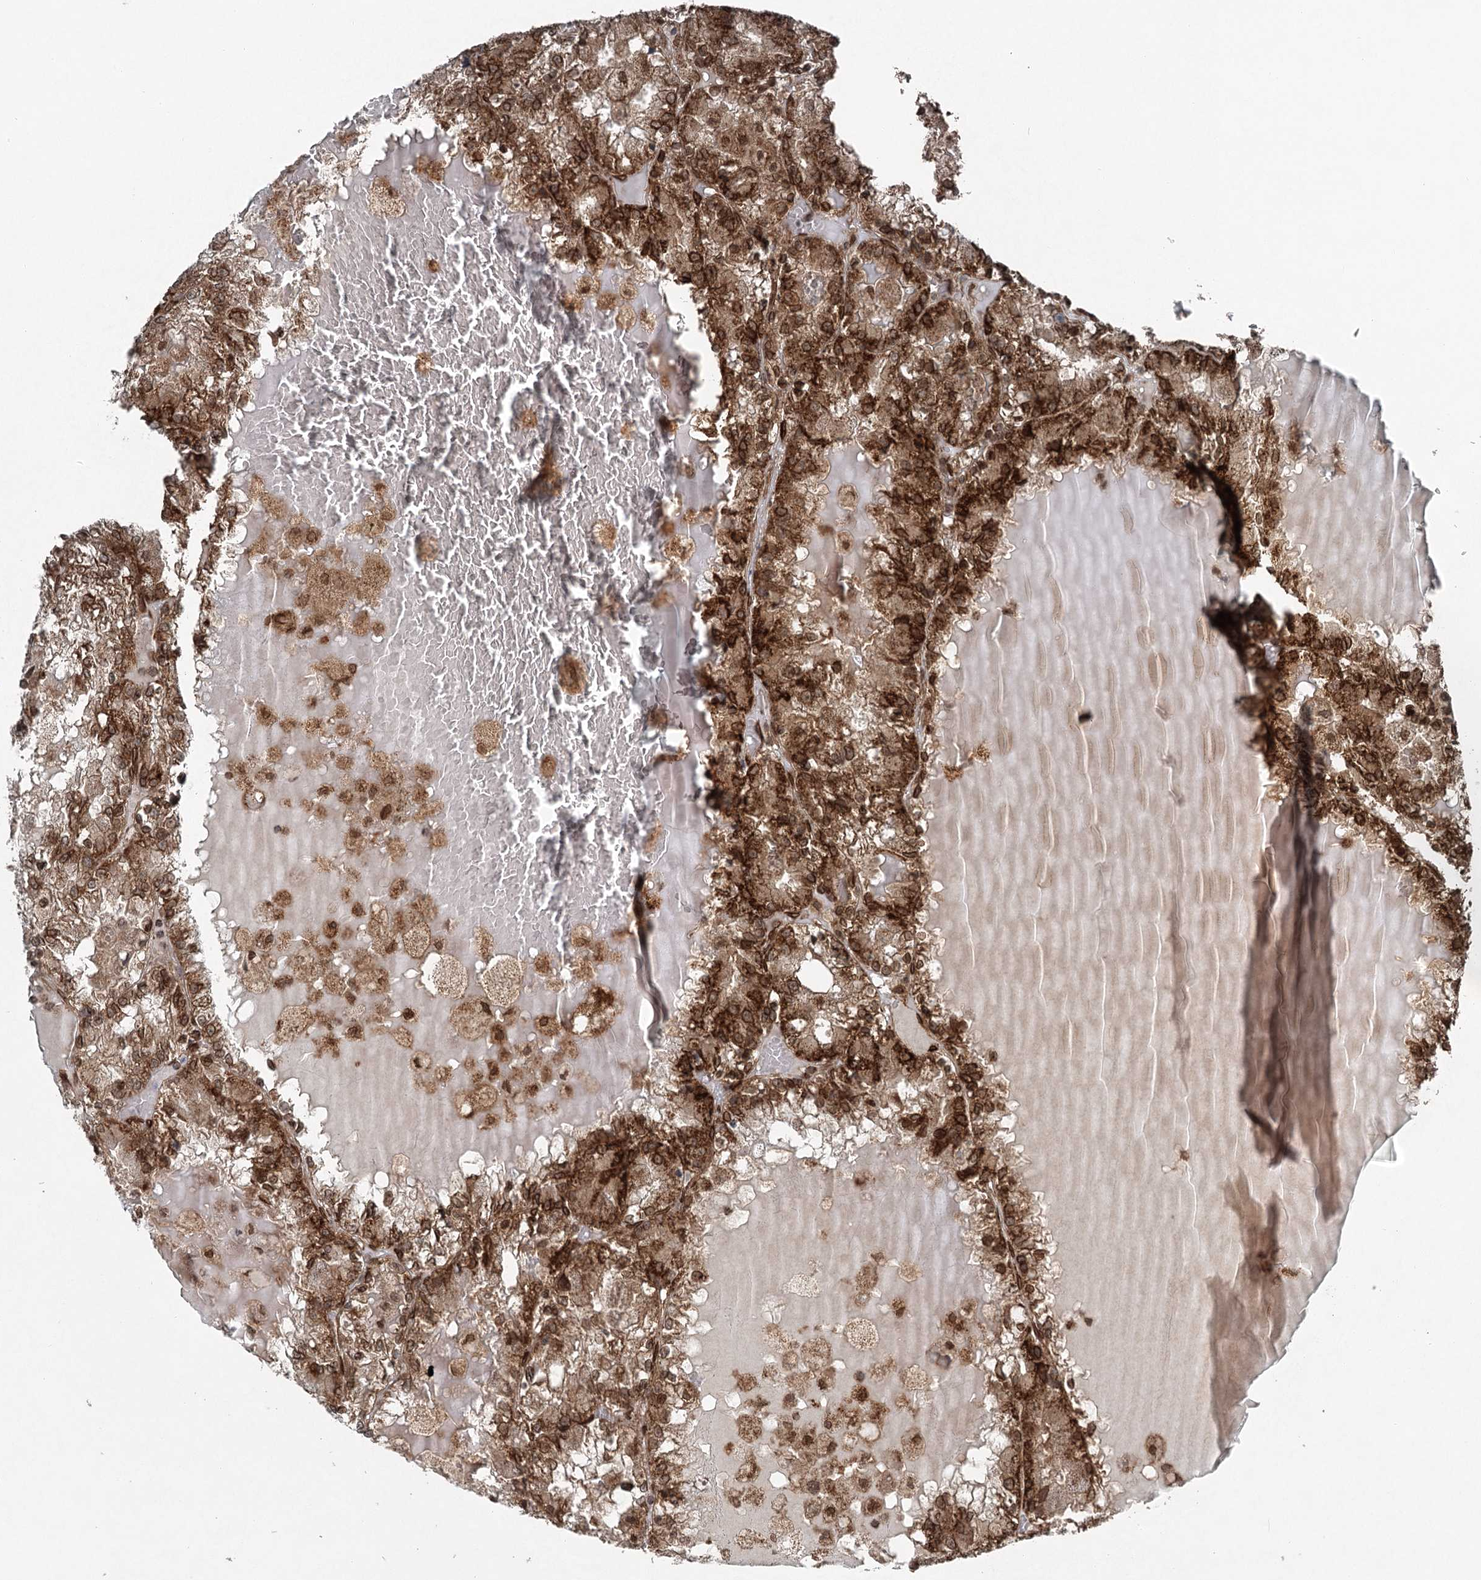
{"staining": {"intensity": "strong", "quantity": ">75%", "location": "cytoplasmic/membranous"}, "tissue": "renal cancer", "cell_type": "Tumor cells", "image_type": "cancer", "snomed": [{"axis": "morphology", "description": "Adenocarcinoma, NOS"}, {"axis": "topography", "description": "Kidney"}], "caption": "The micrograph exhibits staining of renal adenocarcinoma, revealing strong cytoplasmic/membranous protein staining (brown color) within tumor cells.", "gene": "BCKDHA", "patient": {"sex": "female", "age": 56}}